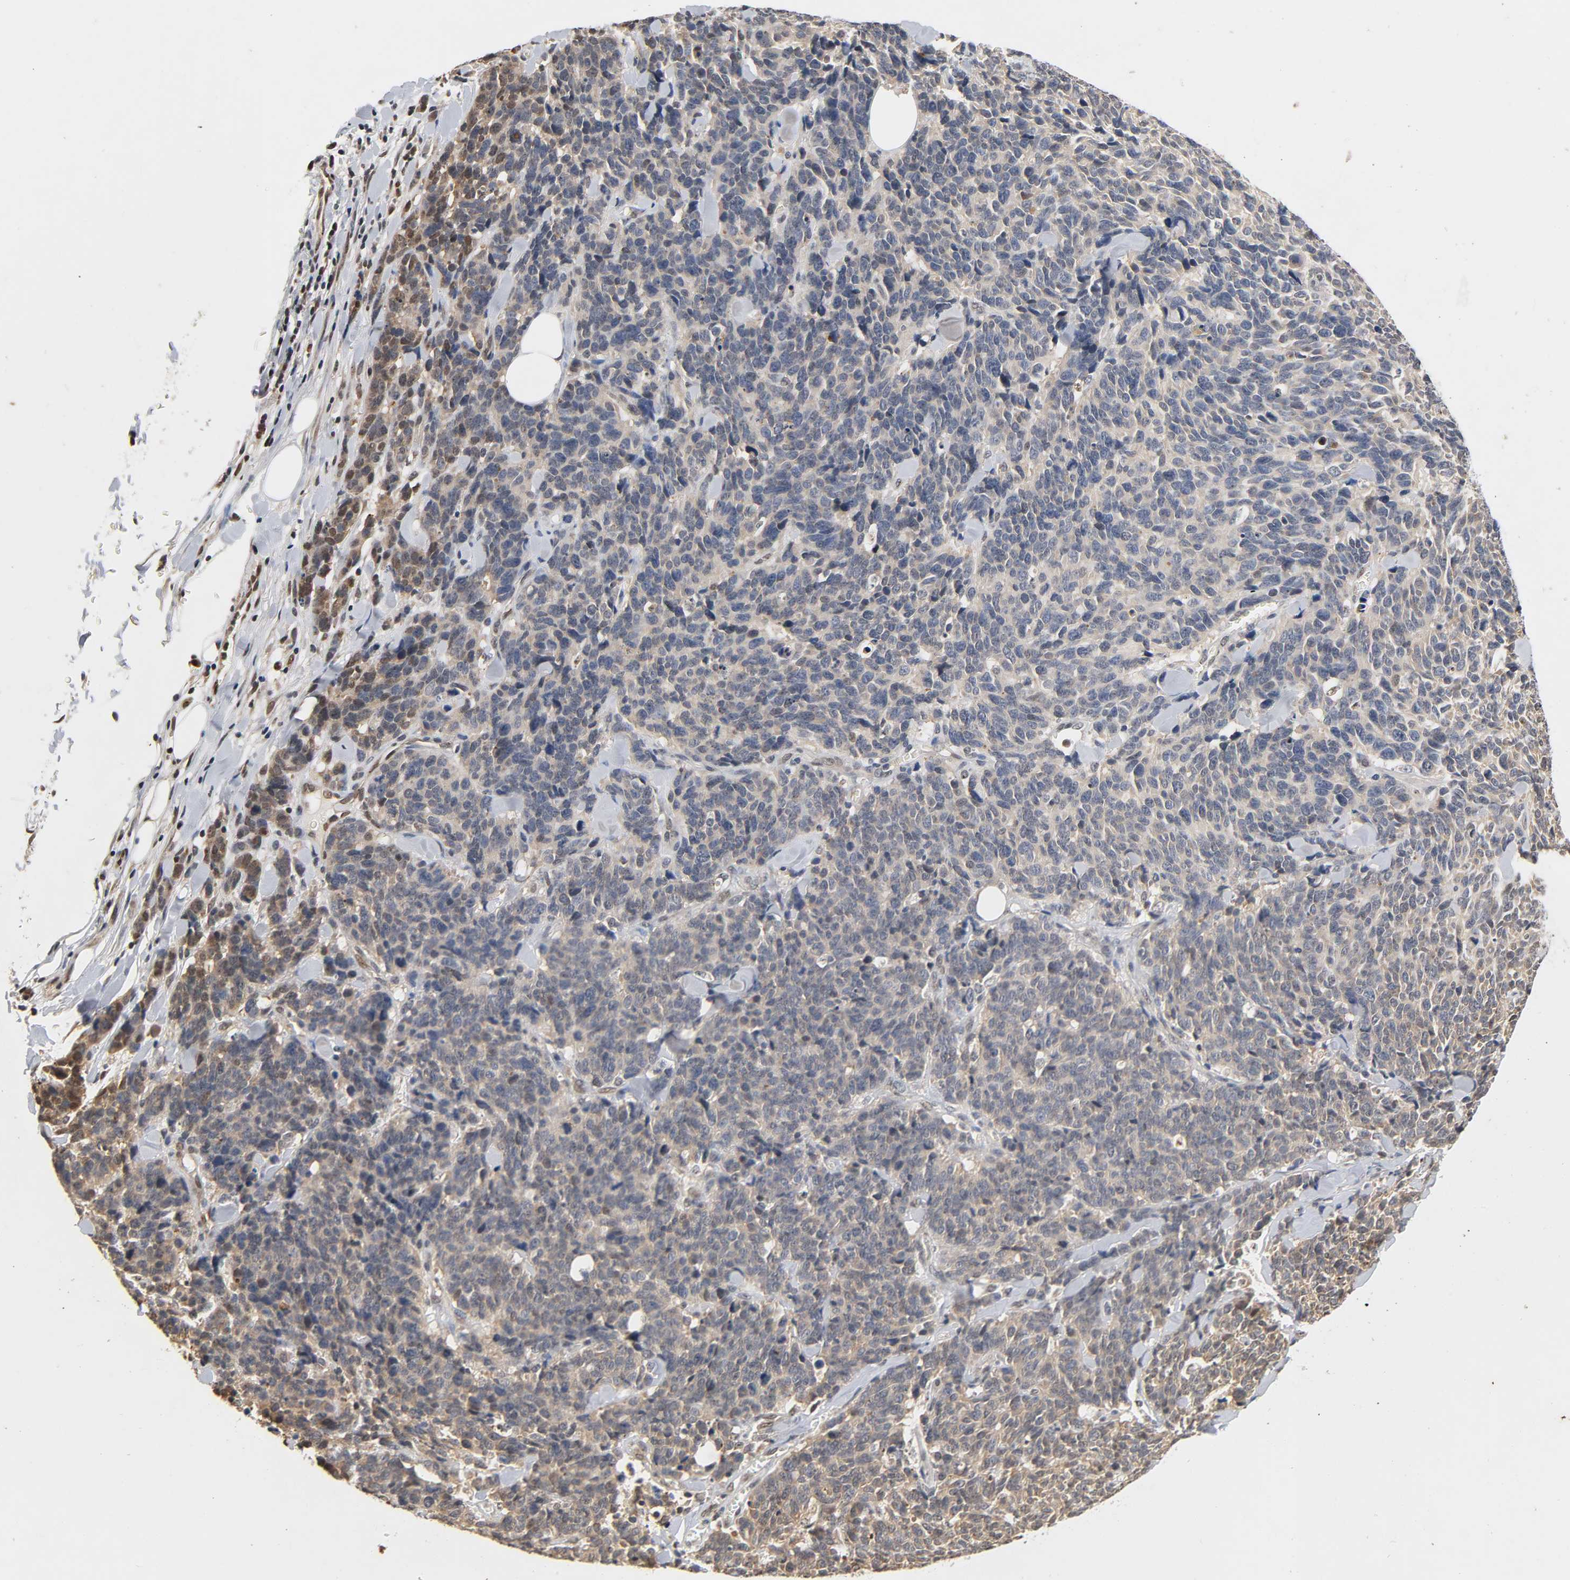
{"staining": {"intensity": "weak", "quantity": "25%-75%", "location": "cytoplasmic/membranous"}, "tissue": "lung cancer", "cell_type": "Tumor cells", "image_type": "cancer", "snomed": [{"axis": "morphology", "description": "Neoplasm, malignant, NOS"}, {"axis": "topography", "description": "Lung"}], "caption": "An image of human lung neoplasm (malignant) stained for a protein reveals weak cytoplasmic/membranous brown staining in tumor cells.", "gene": "UBC", "patient": {"sex": "female", "age": 58}}